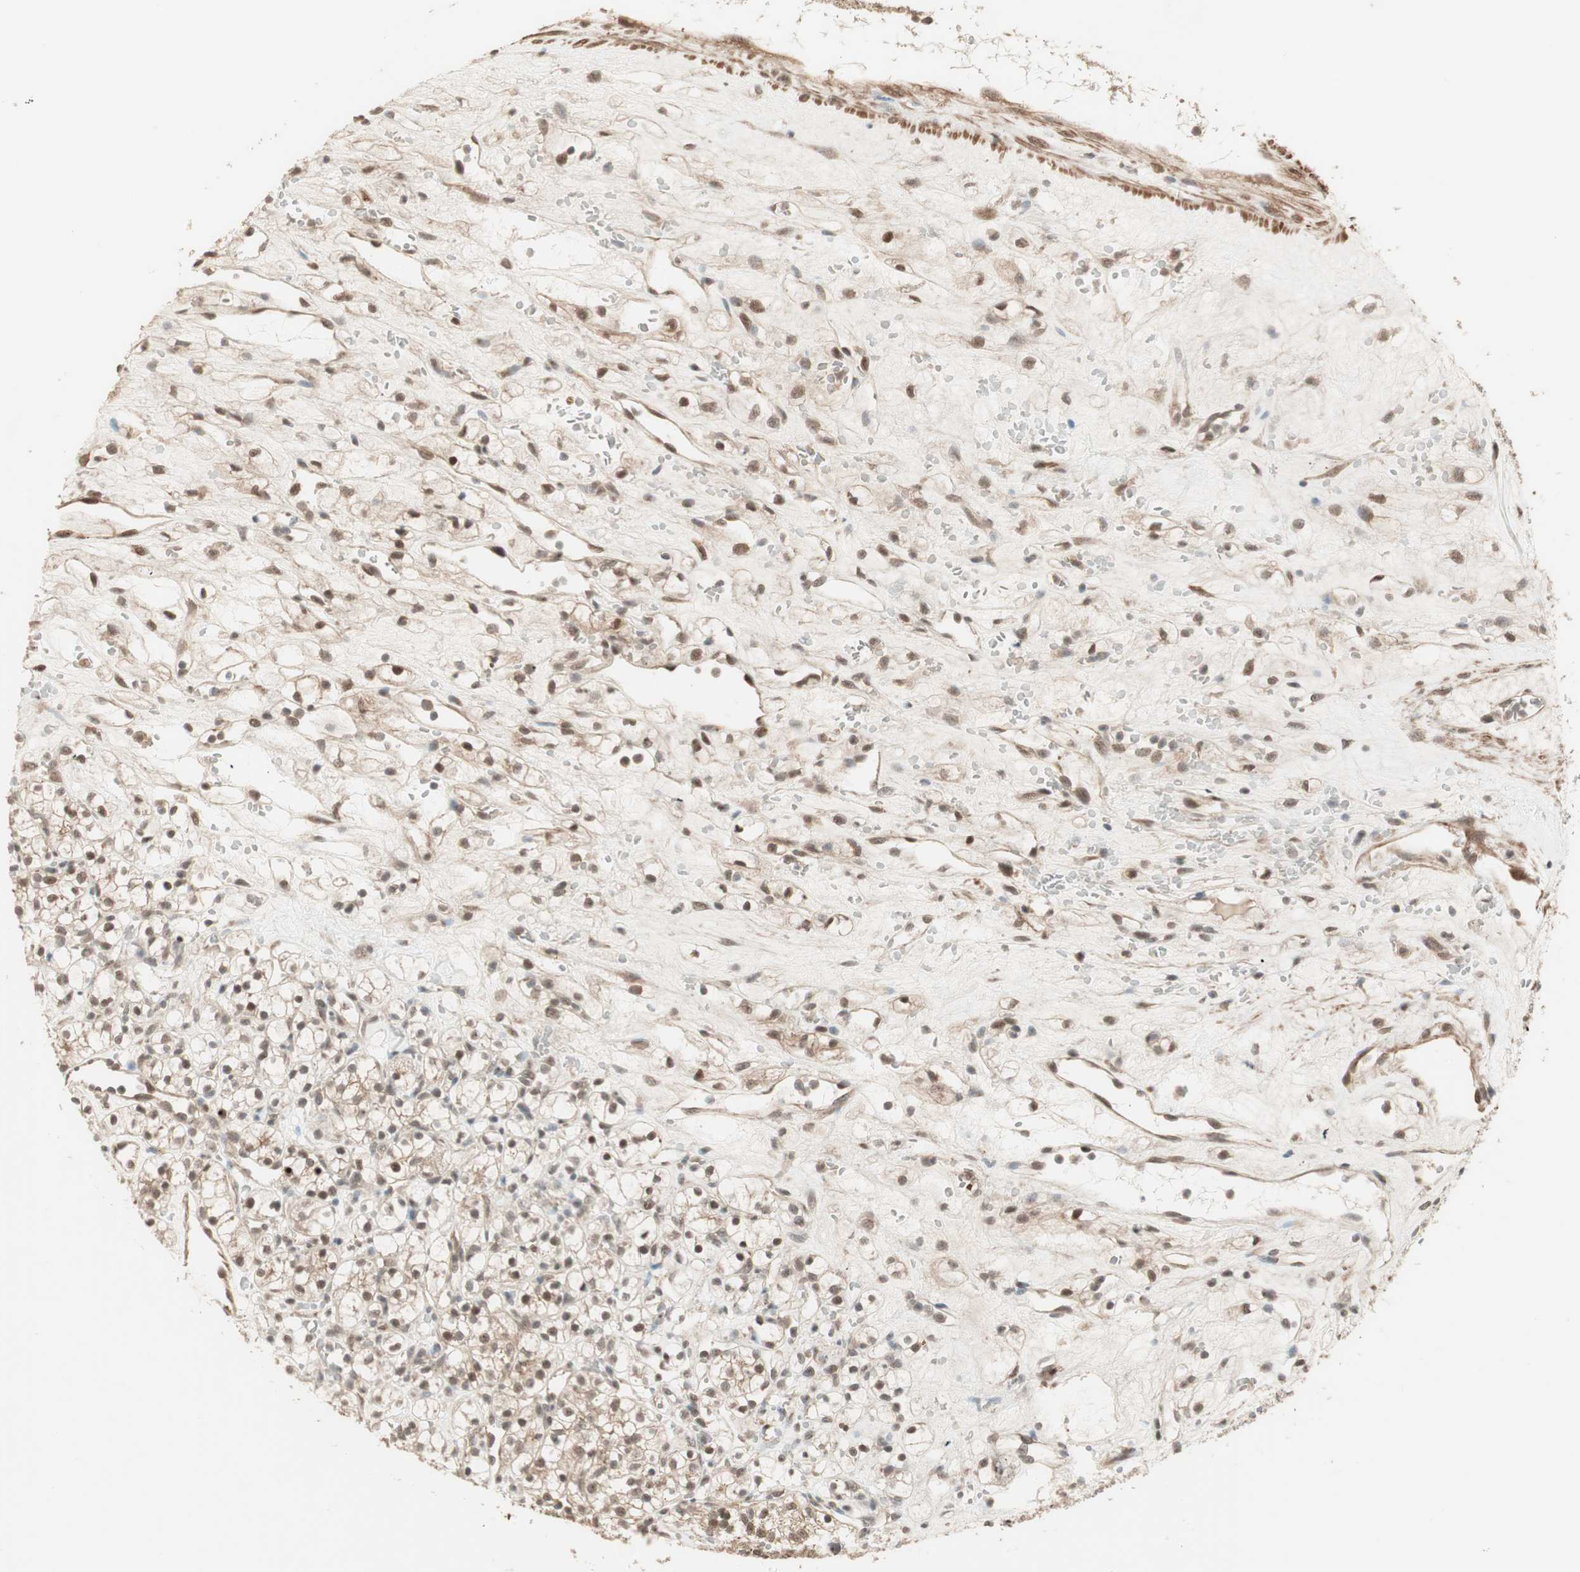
{"staining": {"intensity": "moderate", "quantity": ">75%", "location": "cytoplasmic/membranous,nuclear"}, "tissue": "renal cancer", "cell_type": "Tumor cells", "image_type": "cancer", "snomed": [{"axis": "morphology", "description": "Adenocarcinoma, NOS"}, {"axis": "topography", "description": "Kidney"}], "caption": "DAB immunohistochemical staining of human renal cancer (adenocarcinoma) shows moderate cytoplasmic/membranous and nuclear protein expression in about >75% of tumor cells. The staining is performed using DAB (3,3'-diaminobenzidine) brown chromogen to label protein expression. The nuclei are counter-stained blue using hematoxylin.", "gene": "ZSCAN31", "patient": {"sex": "female", "age": 60}}